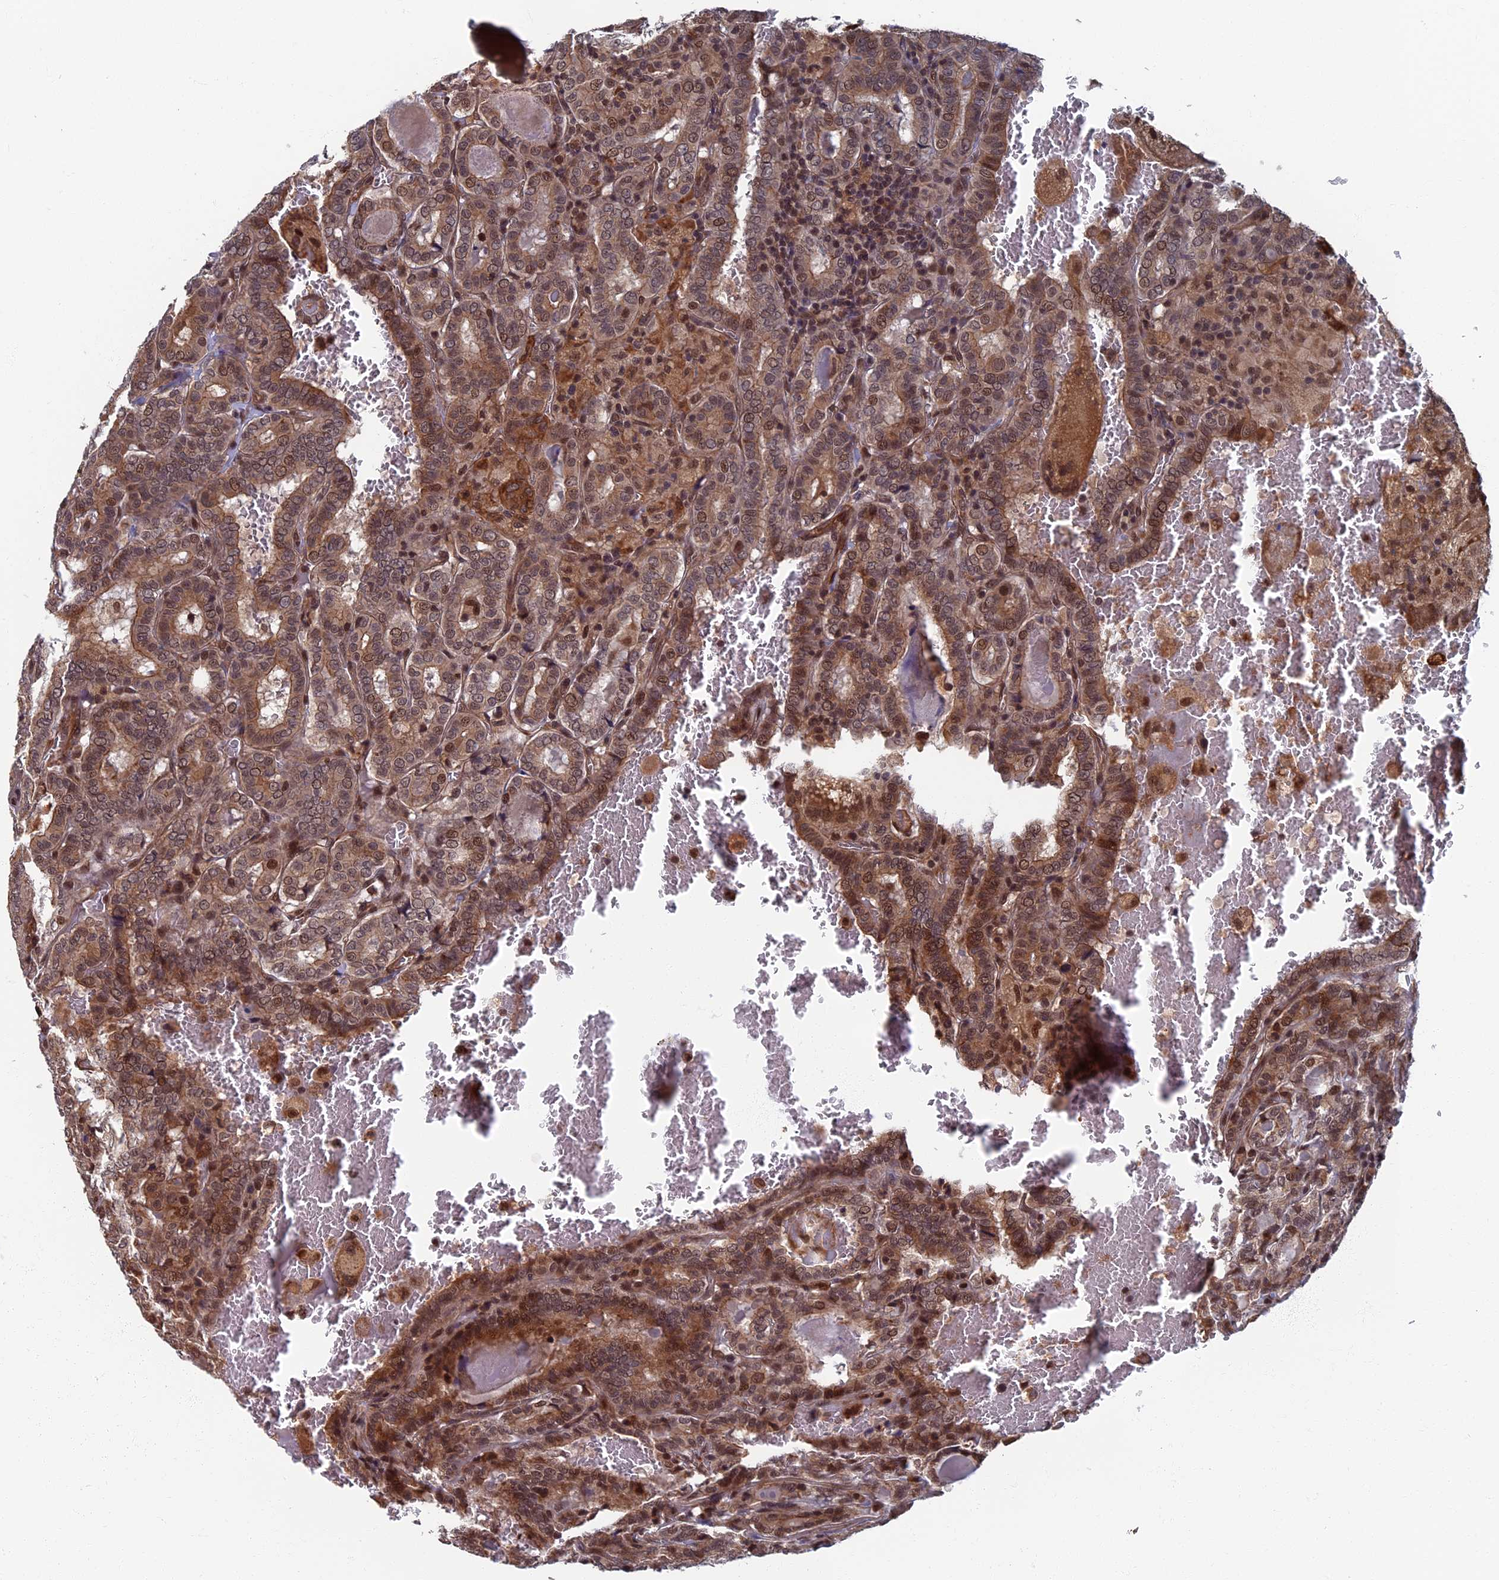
{"staining": {"intensity": "moderate", "quantity": ">75%", "location": "cytoplasmic/membranous,nuclear"}, "tissue": "thyroid cancer", "cell_type": "Tumor cells", "image_type": "cancer", "snomed": [{"axis": "morphology", "description": "Papillary adenocarcinoma, NOS"}, {"axis": "topography", "description": "Thyroid gland"}], "caption": "DAB (3,3'-diaminobenzidine) immunohistochemical staining of thyroid cancer (papillary adenocarcinoma) displays moderate cytoplasmic/membranous and nuclear protein expression in approximately >75% of tumor cells.", "gene": "CTDP1", "patient": {"sex": "female", "age": 72}}